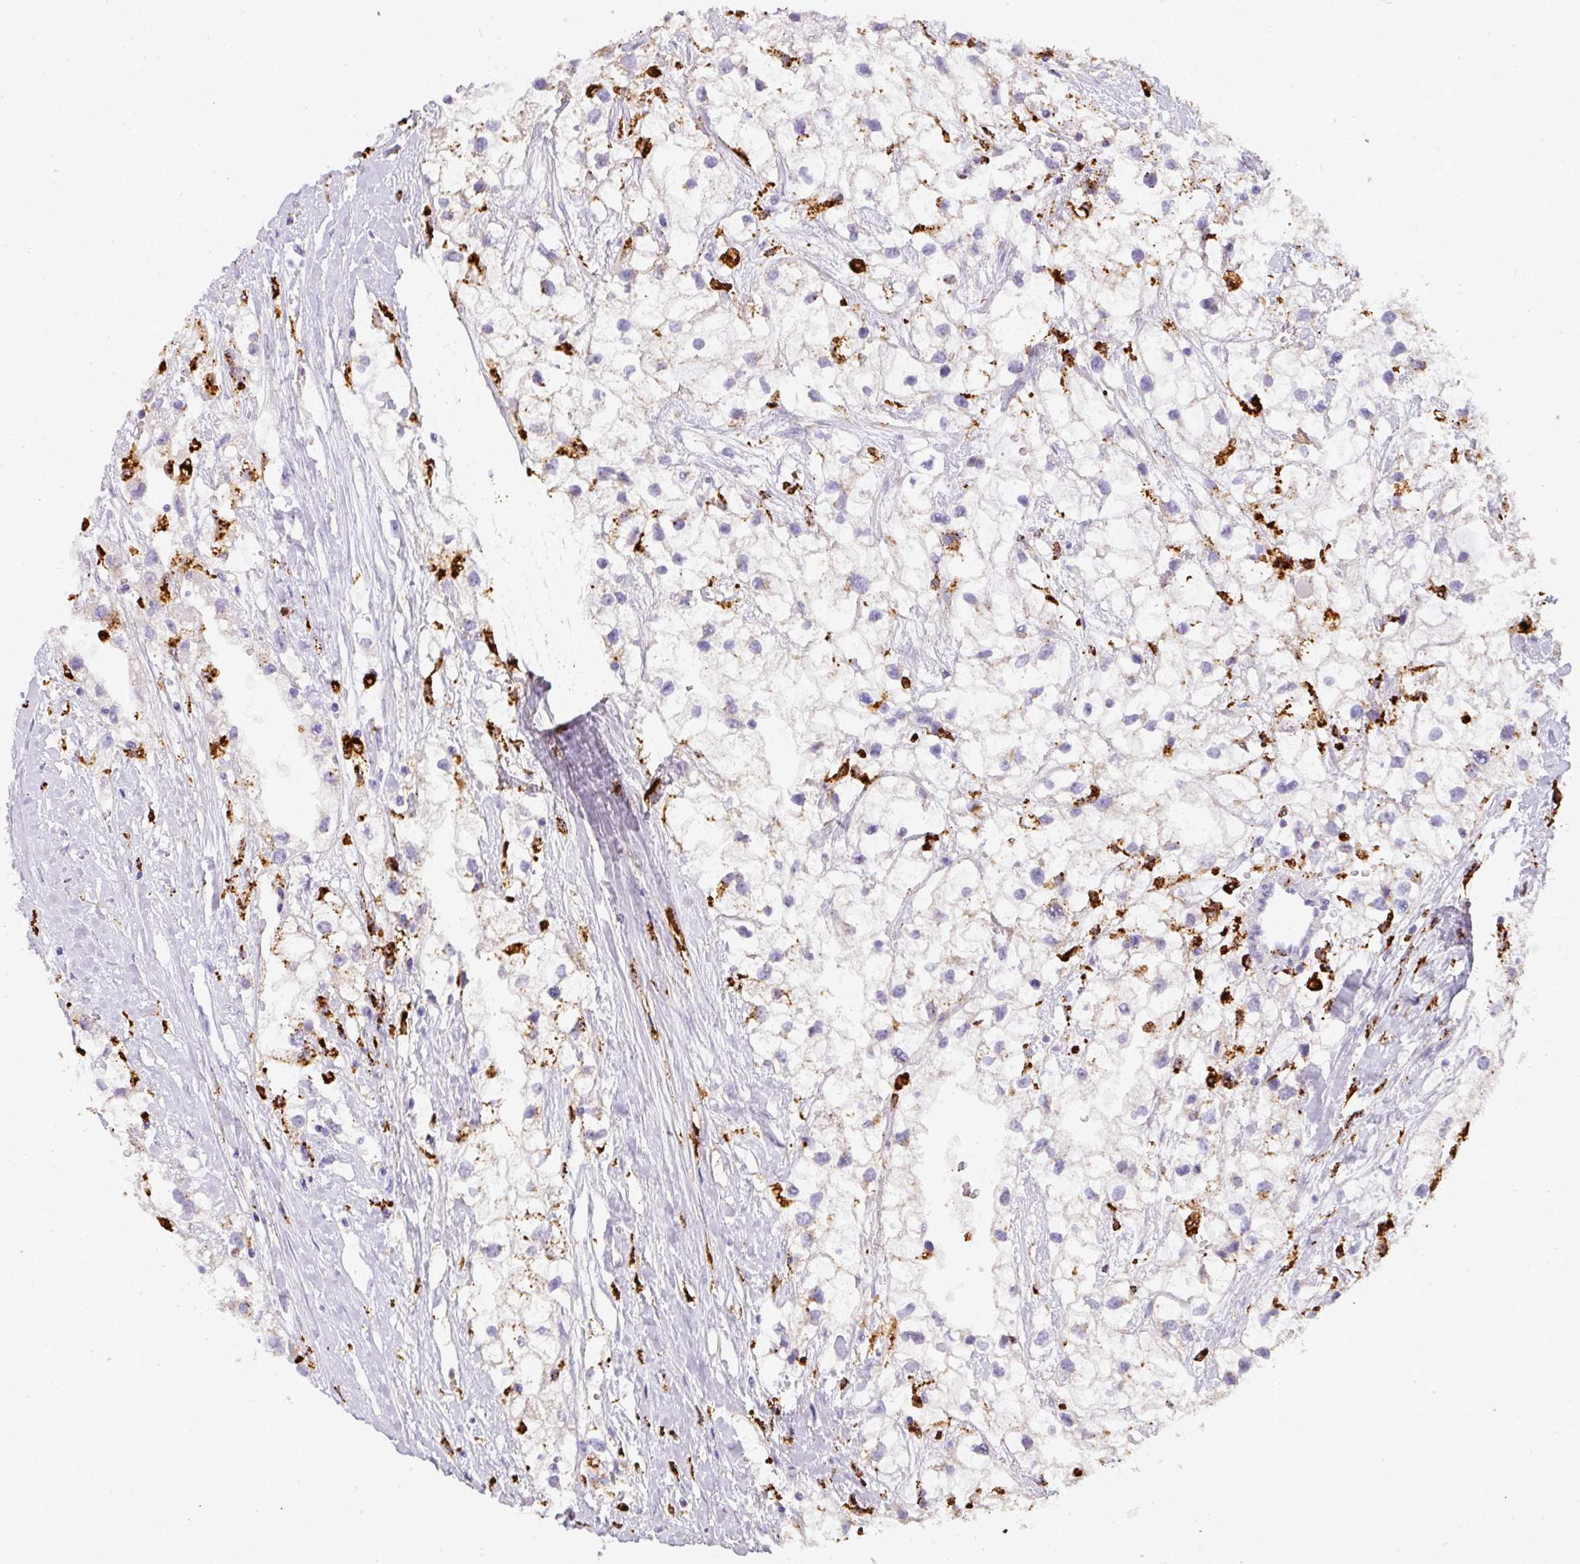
{"staining": {"intensity": "negative", "quantity": "none", "location": "none"}, "tissue": "renal cancer", "cell_type": "Tumor cells", "image_type": "cancer", "snomed": [{"axis": "morphology", "description": "Adenocarcinoma, NOS"}, {"axis": "topography", "description": "Kidney"}], "caption": "Immunohistochemistry of adenocarcinoma (renal) shows no staining in tumor cells.", "gene": "MMACHC", "patient": {"sex": "male", "age": 59}}